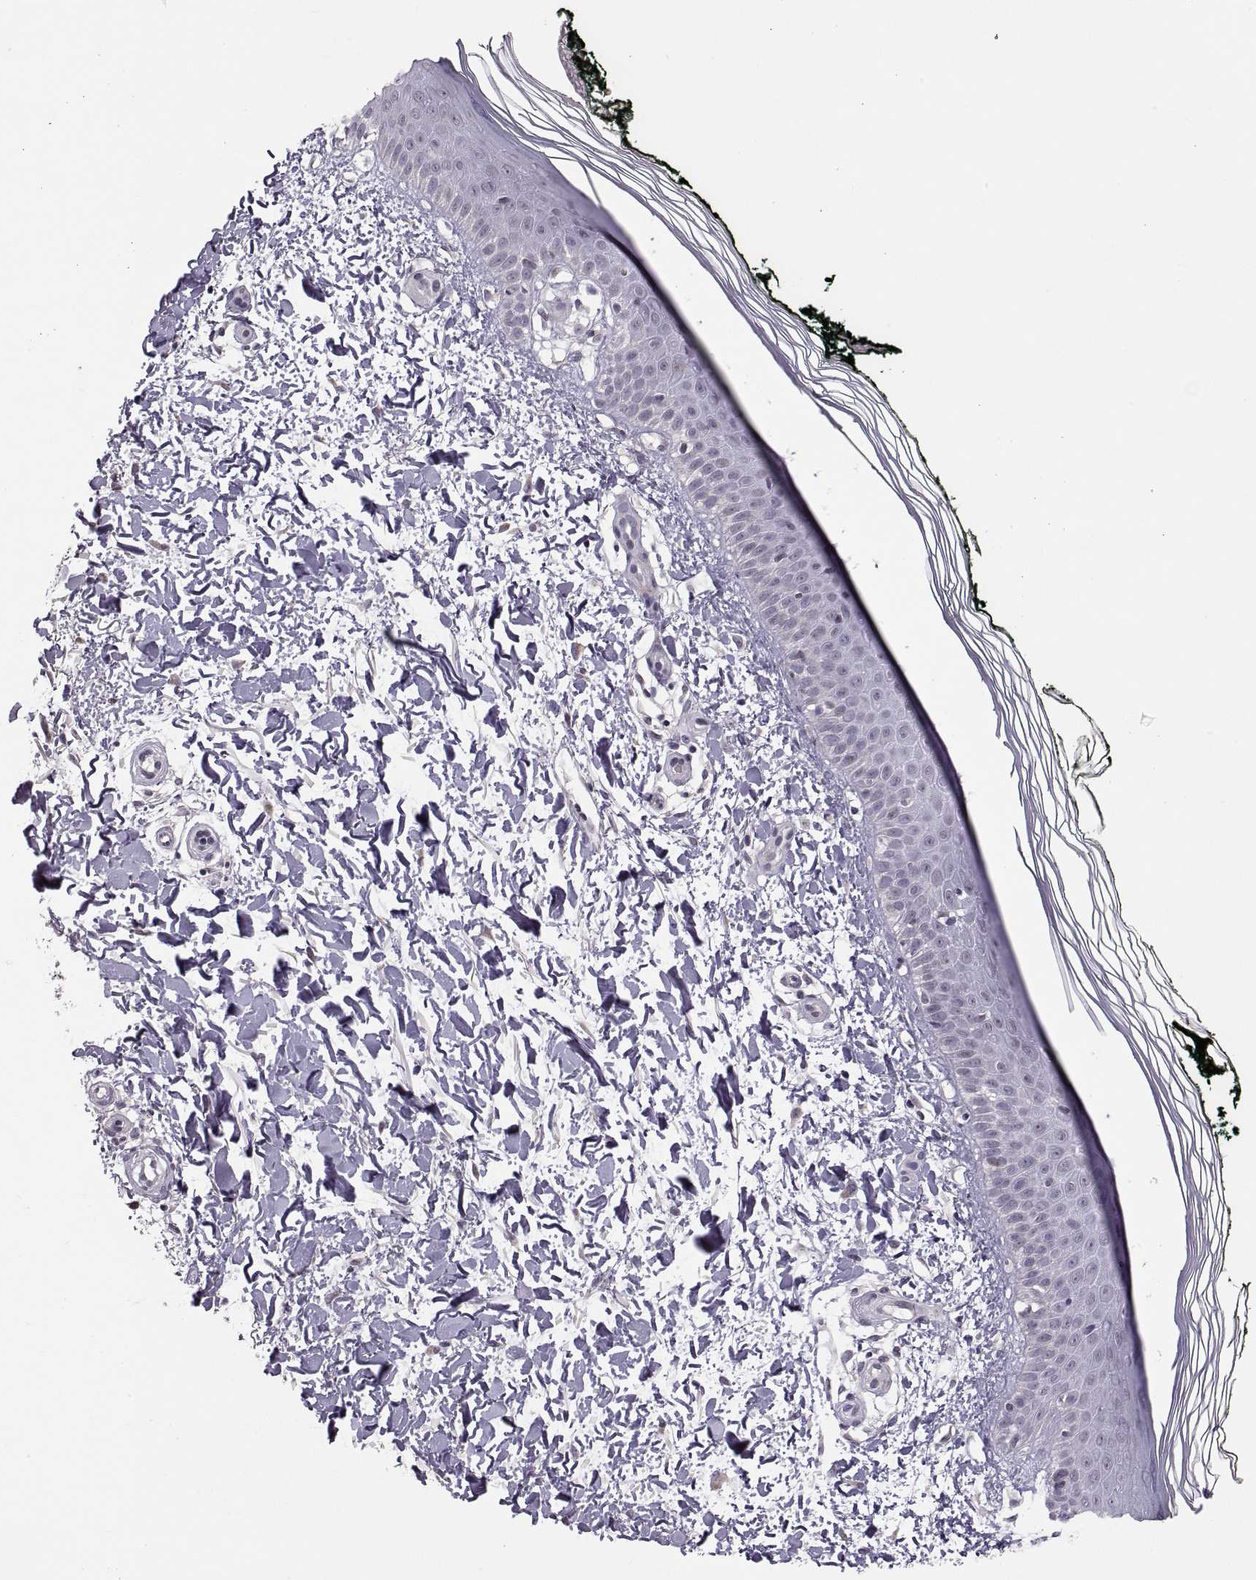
{"staining": {"intensity": "negative", "quantity": "none", "location": "none"}, "tissue": "skin", "cell_type": "Fibroblasts", "image_type": "normal", "snomed": [{"axis": "morphology", "description": "Normal tissue, NOS"}, {"axis": "topography", "description": "Skin"}], "caption": "DAB immunohistochemical staining of benign skin shows no significant staining in fibroblasts.", "gene": "SNAI1", "patient": {"sex": "female", "age": 62}}